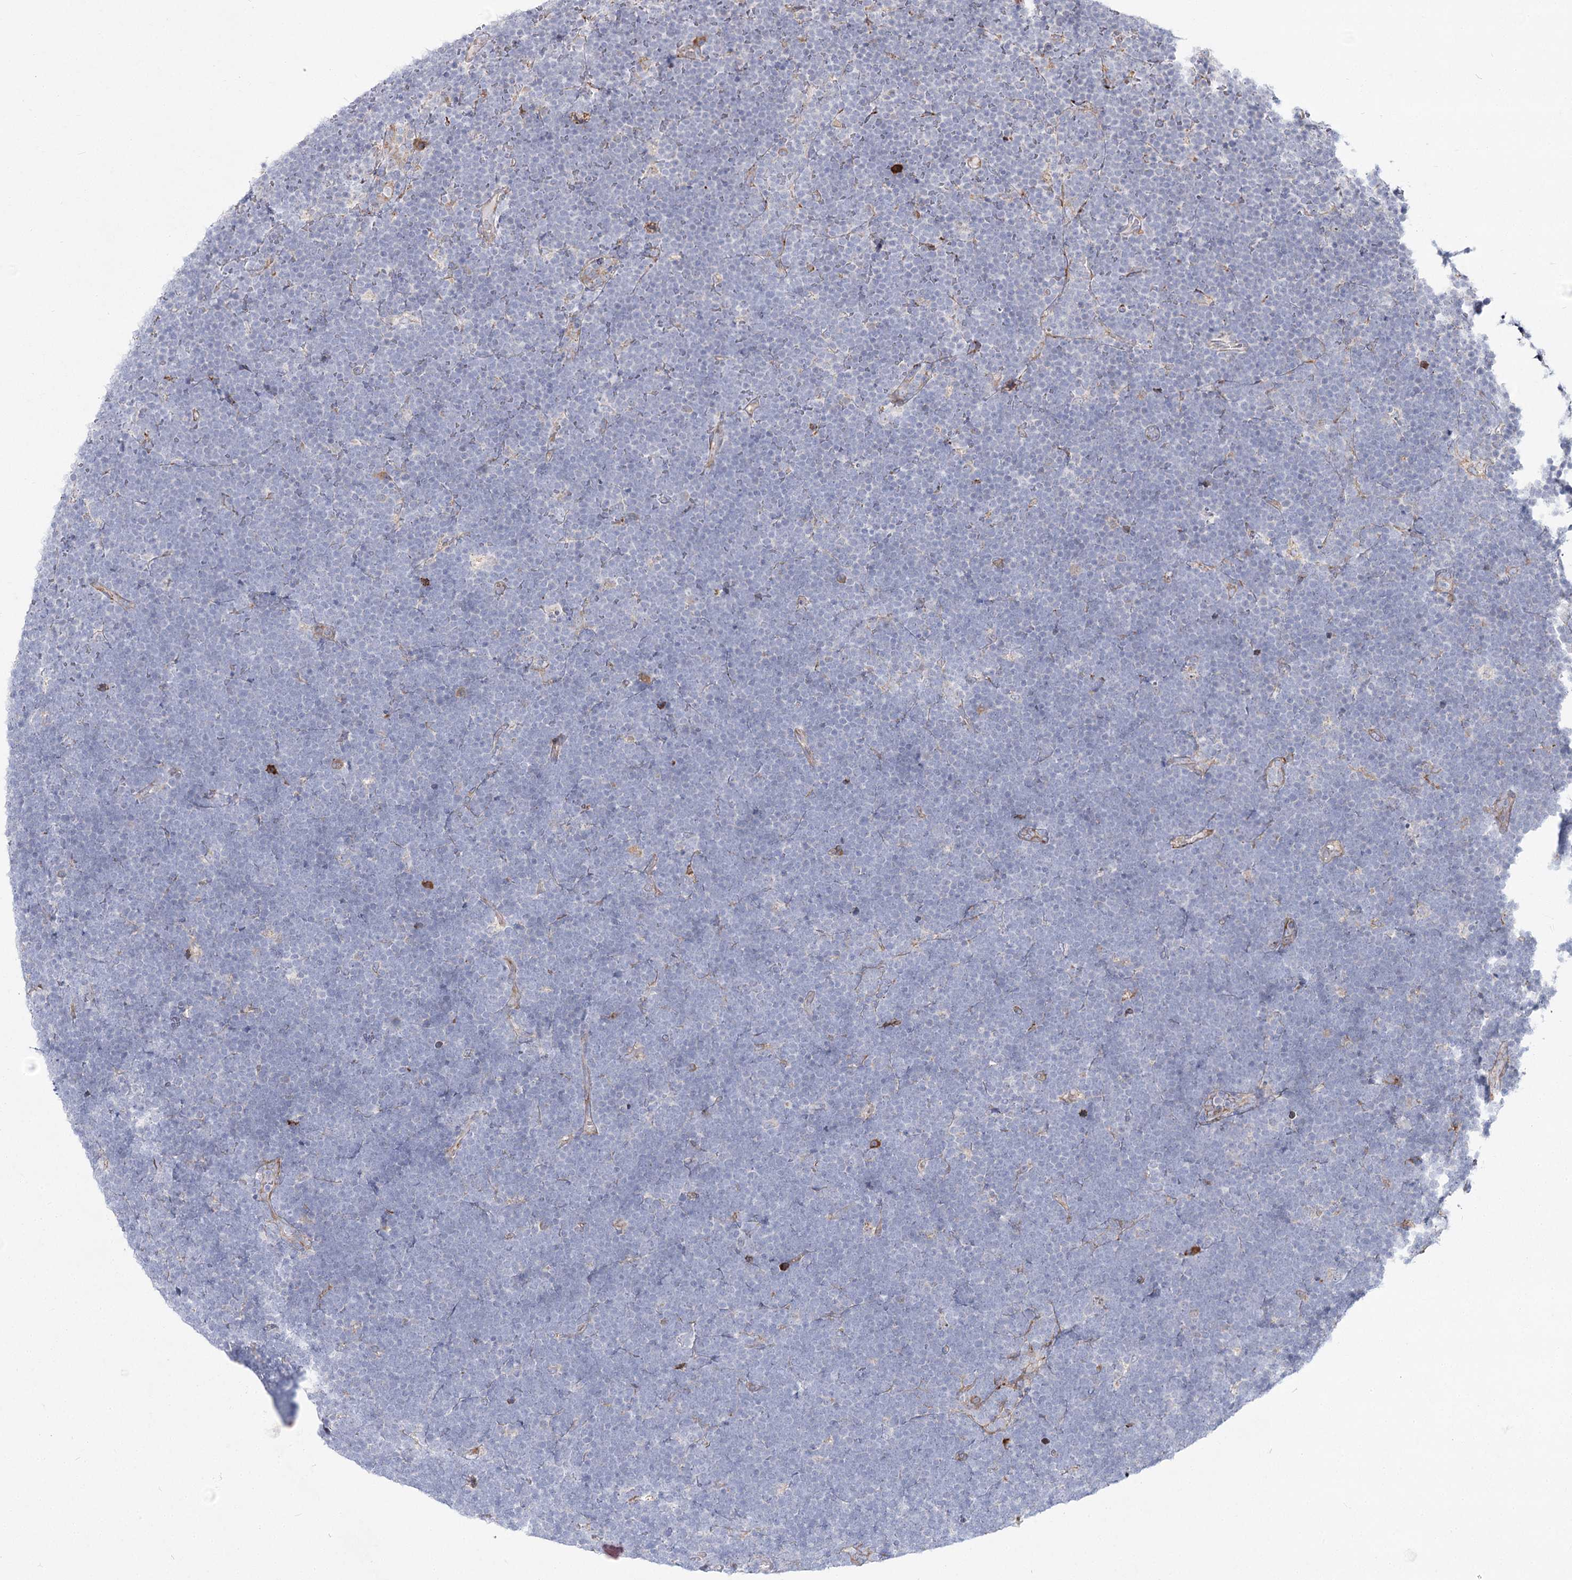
{"staining": {"intensity": "negative", "quantity": "none", "location": "none"}, "tissue": "lymphoma", "cell_type": "Tumor cells", "image_type": "cancer", "snomed": [{"axis": "morphology", "description": "Malignant lymphoma, non-Hodgkin's type, High grade"}, {"axis": "topography", "description": "Lymph node"}], "caption": "Tumor cells show no significant protein staining in high-grade malignant lymphoma, non-Hodgkin's type. (Brightfield microscopy of DAB (3,3'-diaminobenzidine) immunohistochemistry (IHC) at high magnification).", "gene": "NHLRC2", "patient": {"sex": "male", "age": 13}}